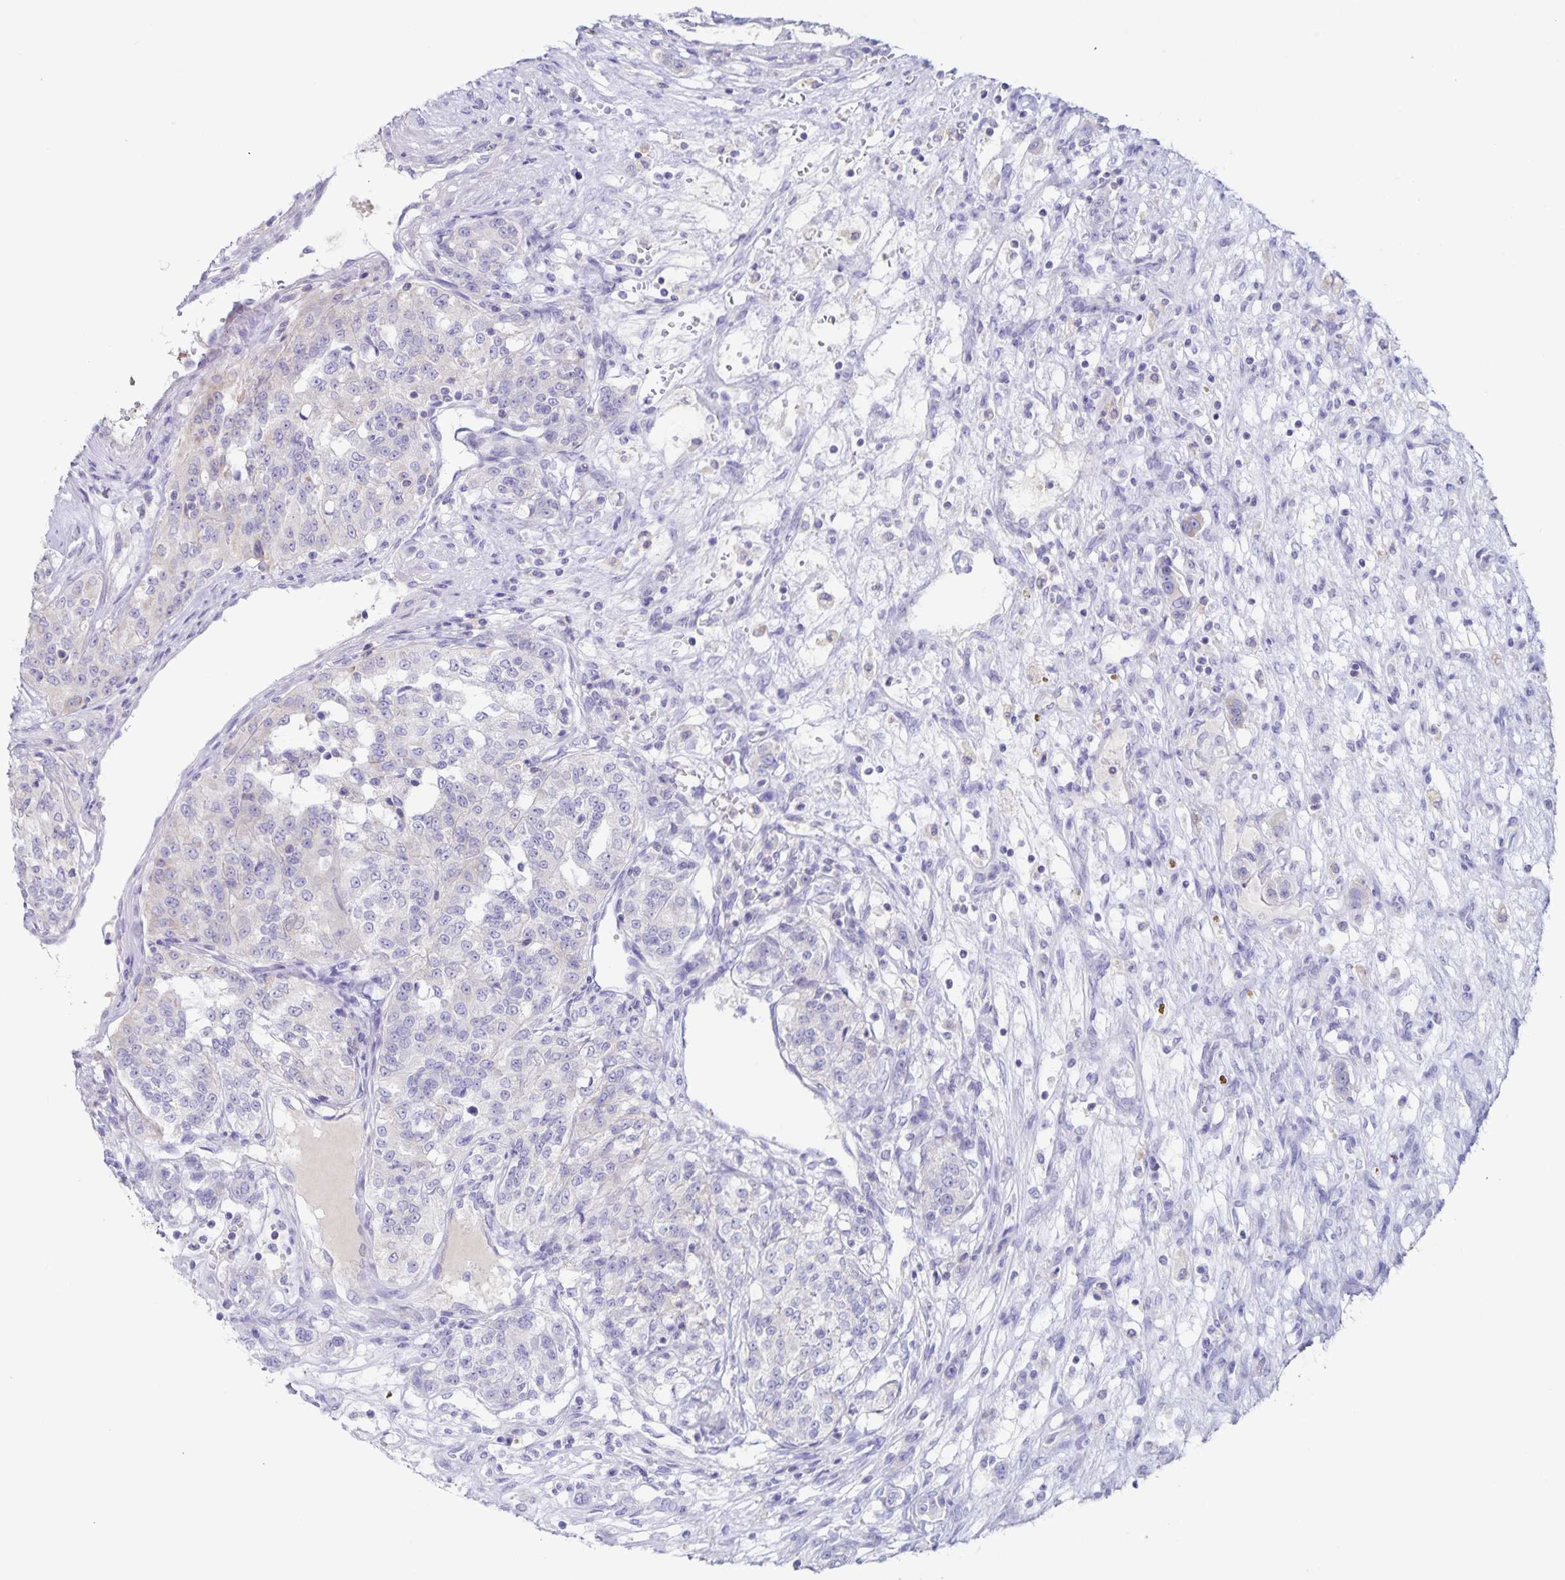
{"staining": {"intensity": "negative", "quantity": "none", "location": "none"}, "tissue": "renal cancer", "cell_type": "Tumor cells", "image_type": "cancer", "snomed": [{"axis": "morphology", "description": "Adenocarcinoma, NOS"}, {"axis": "topography", "description": "Kidney"}], "caption": "Renal adenocarcinoma was stained to show a protein in brown. There is no significant staining in tumor cells. The staining was performed using DAB (3,3'-diaminobenzidine) to visualize the protein expression in brown, while the nuclei were stained in blue with hematoxylin (Magnification: 20x).", "gene": "RPL36A", "patient": {"sex": "female", "age": 63}}